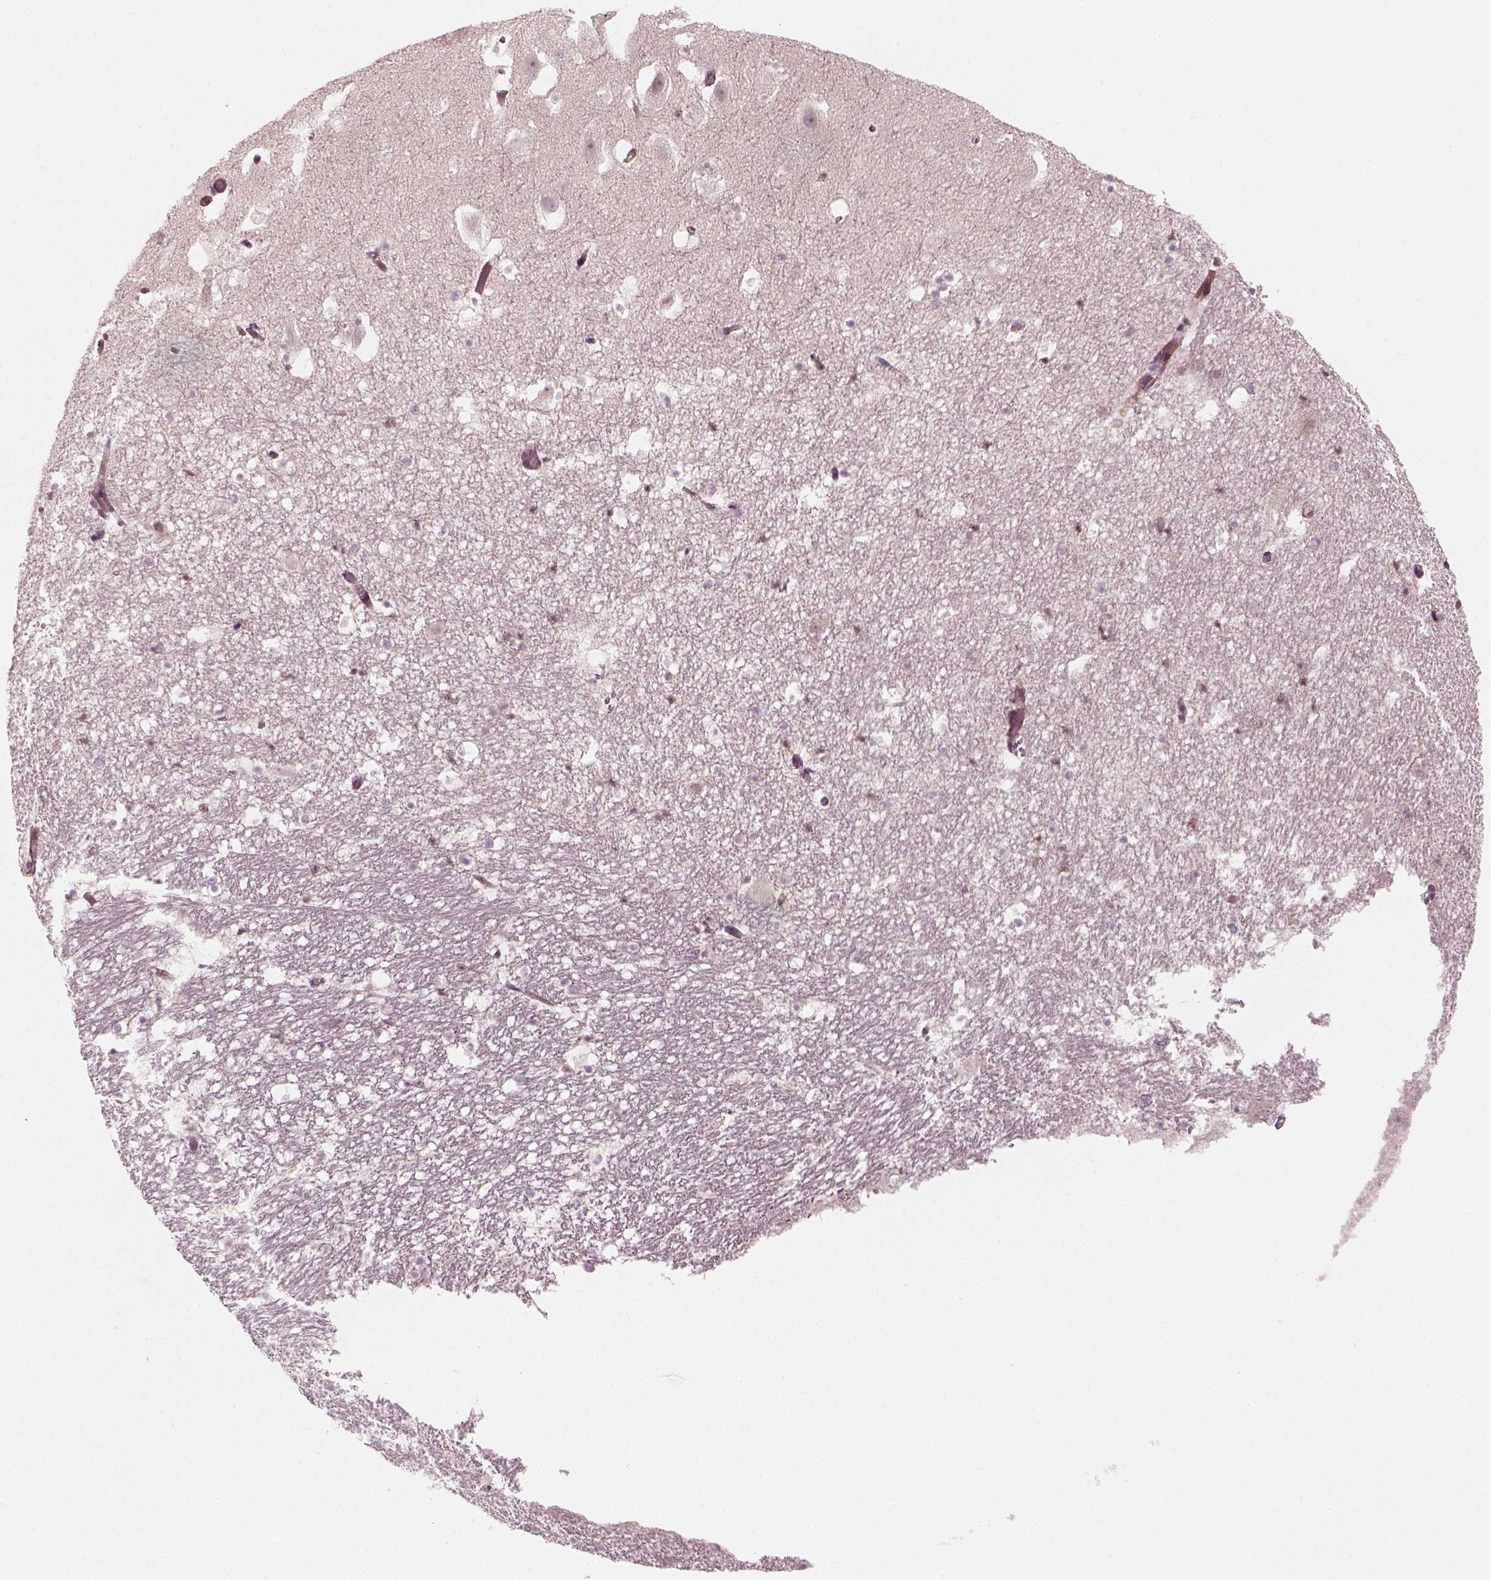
{"staining": {"intensity": "negative", "quantity": "none", "location": "none"}, "tissue": "hippocampus", "cell_type": "Glial cells", "image_type": "normal", "snomed": [{"axis": "morphology", "description": "Normal tissue, NOS"}, {"axis": "topography", "description": "Hippocampus"}], "caption": "Protein analysis of unremarkable hippocampus exhibits no significant staining in glial cells.", "gene": "MLIP", "patient": {"sex": "male", "age": 26}}